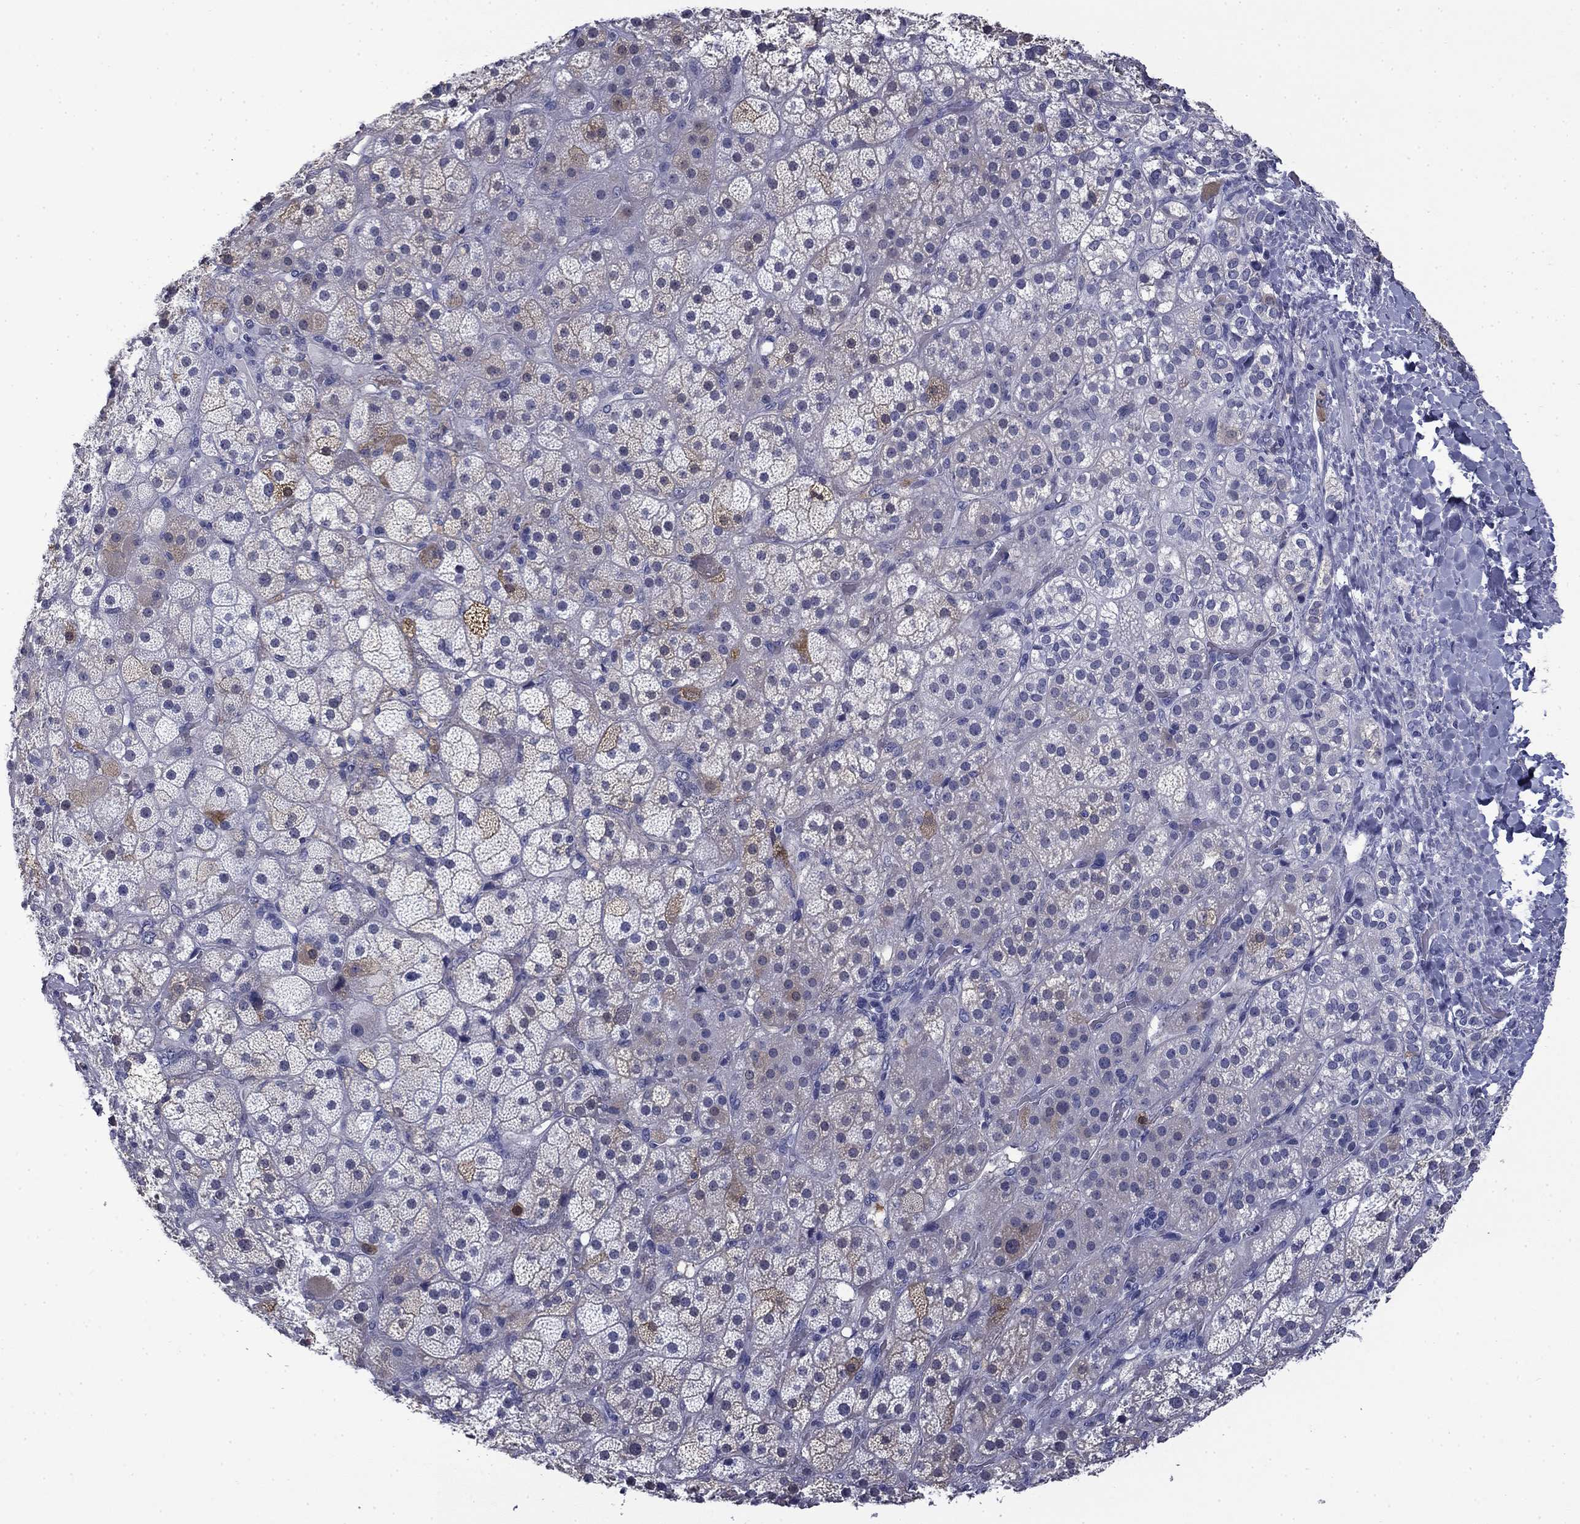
{"staining": {"intensity": "negative", "quantity": "none", "location": "none"}, "tissue": "adrenal gland", "cell_type": "Glandular cells", "image_type": "normal", "snomed": [{"axis": "morphology", "description": "Normal tissue, NOS"}, {"axis": "topography", "description": "Adrenal gland"}], "caption": "This is a histopathology image of IHC staining of benign adrenal gland, which shows no expression in glandular cells.", "gene": "BCL2L14", "patient": {"sex": "male", "age": 57}}